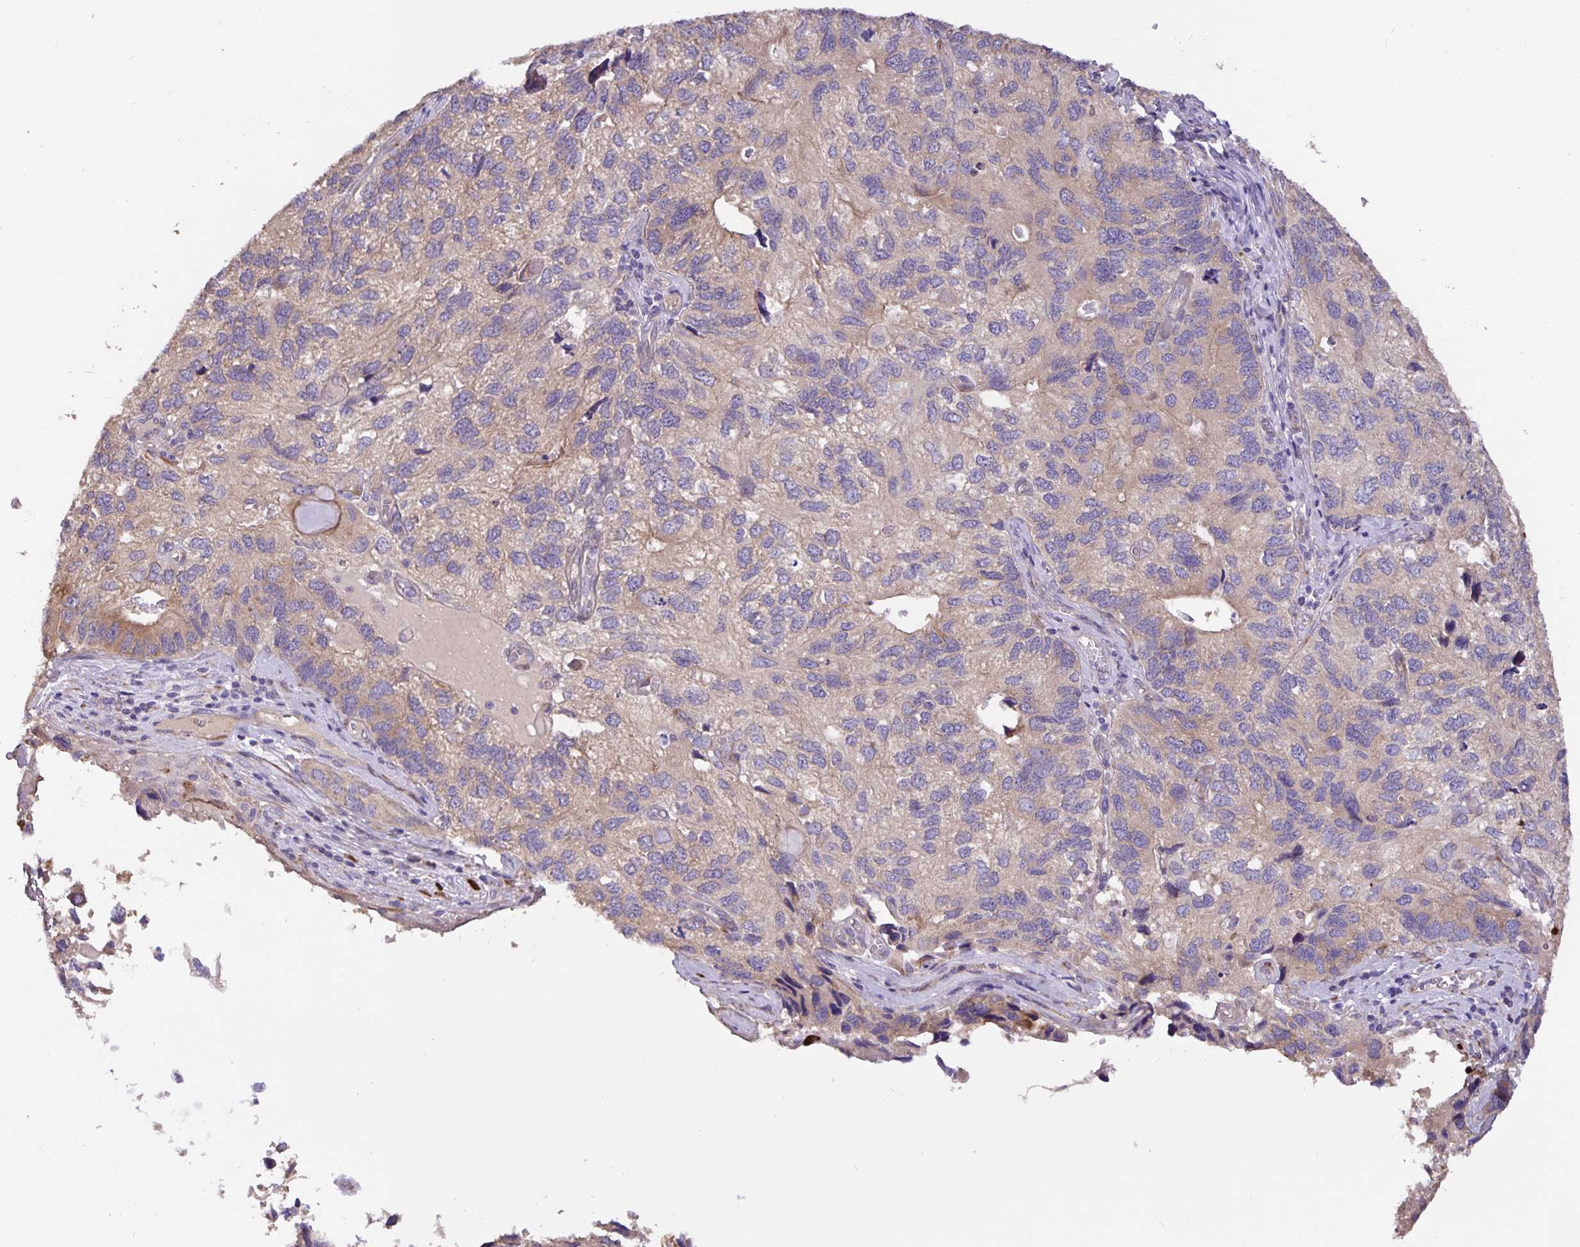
{"staining": {"intensity": "weak", "quantity": "25%-75%", "location": "cytoplasmic/membranous"}, "tissue": "endometrial cancer", "cell_type": "Tumor cells", "image_type": "cancer", "snomed": [{"axis": "morphology", "description": "Carcinoma, NOS"}, {"axis": "topography", "description": "Uterus"}], "caption": "A low amount of weak cytoplasmic/membranous positivity is identified in approximately 25%-75% of tumor cells in endometrial carcinoma tissue.", "gene": "EML6", "patient": {"sex": "female", "age": 76}}